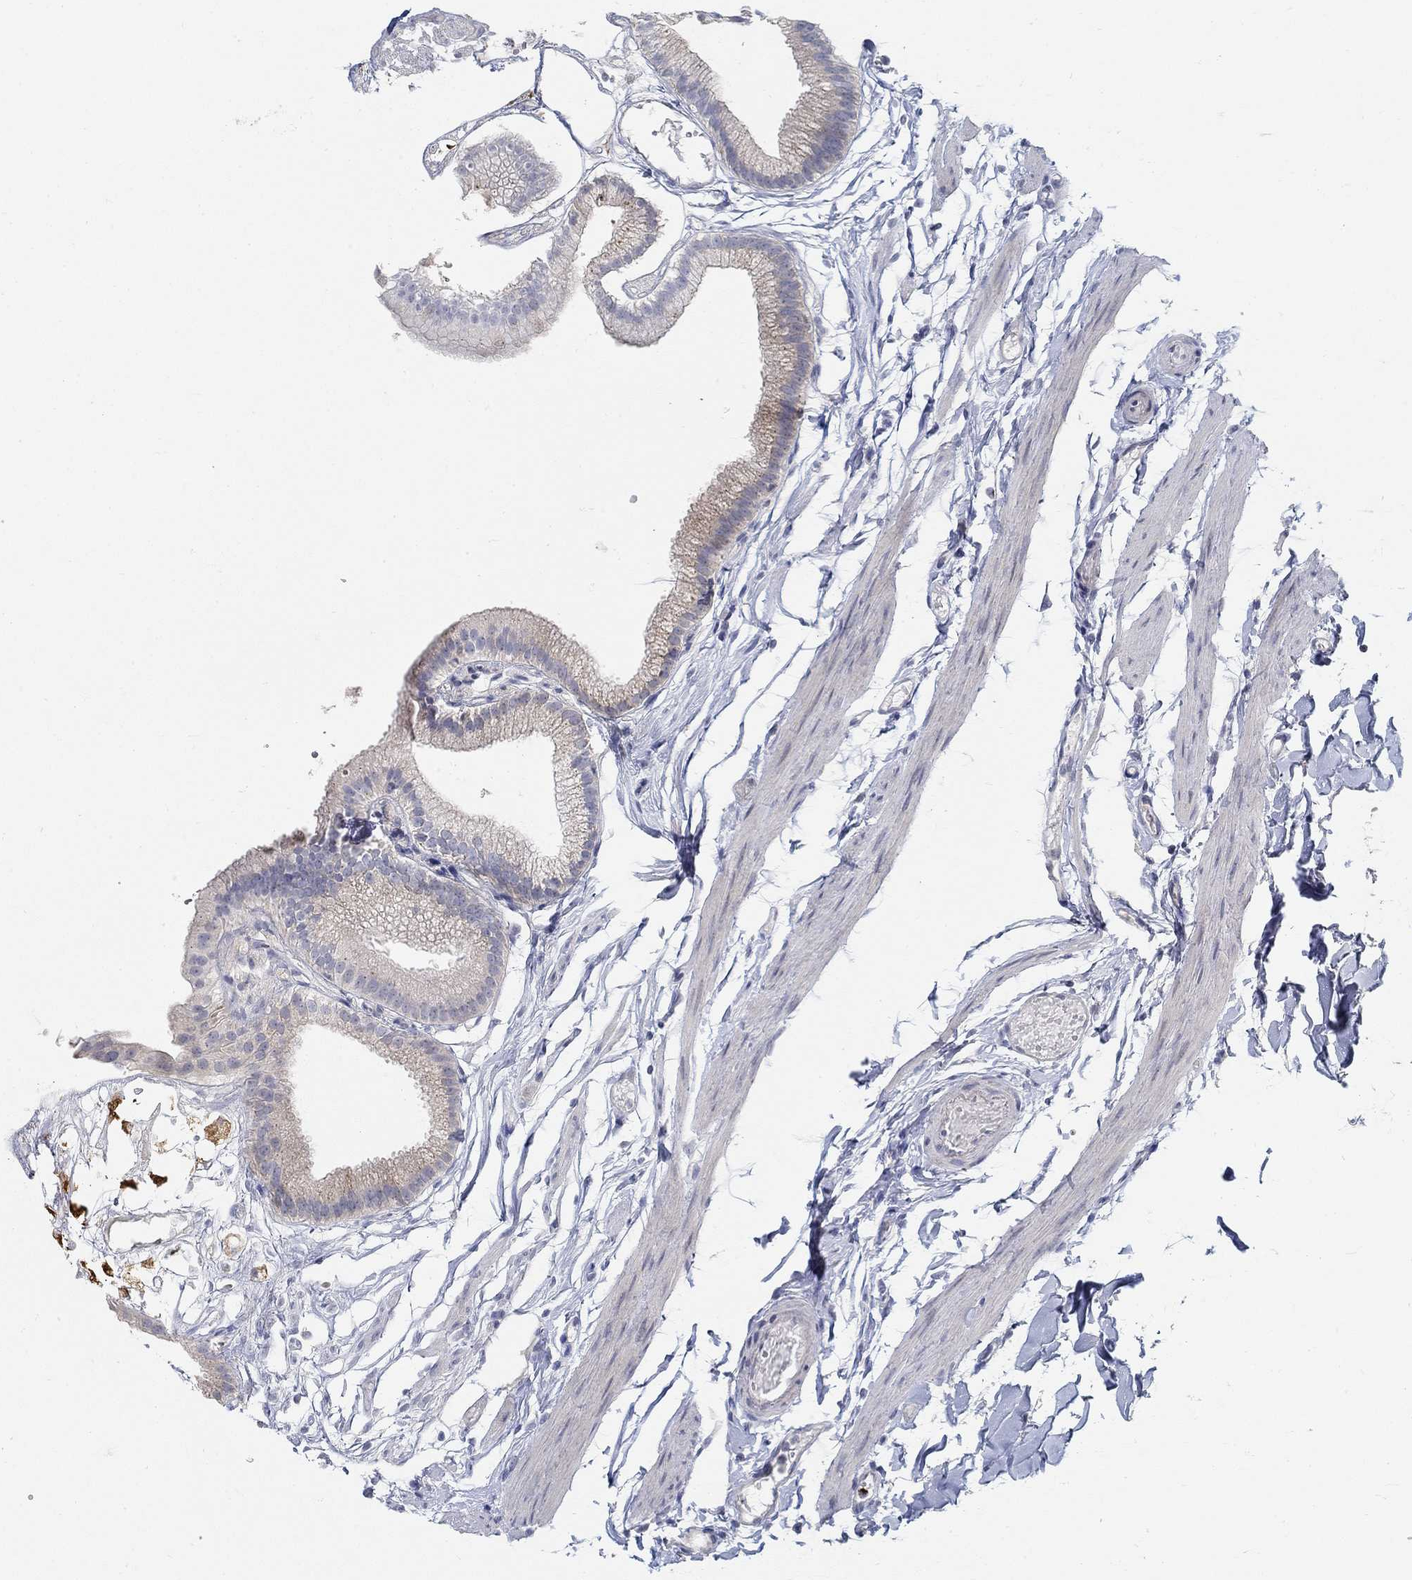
{"staining": {"intensity": "negative", "quantity": "none", "location": "none"}, "tissue": "gallbladder", "cell_type": "Glandular cells", "image_type": "normal", "snomed": [{"axis": "morphology", "description": "Normal tissue, NOS"}, {"axis": "topography", "description": "Gallbladder"}], "caption": "A high-resolution image shows IHC staining of normal gallbladder, which demonstrates no significant positivity in glandular cells. (DAB (3,3'-diaminobenzidine) IHC with hematoxylin counter stain).", "gene": "ANO7", "patient": {"sex": "female", "age": 45}}